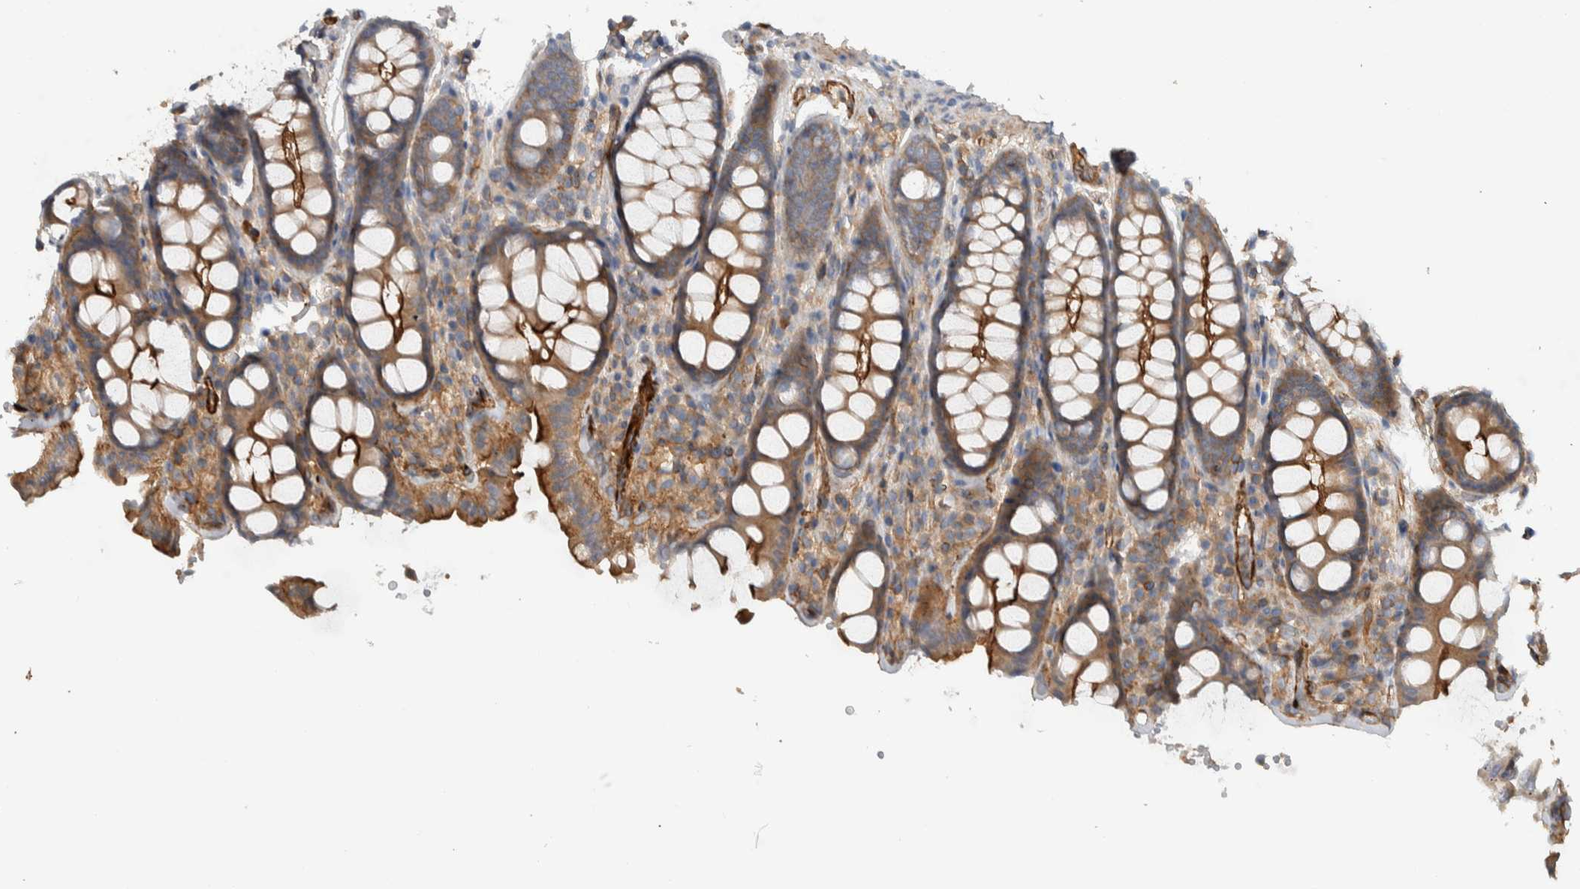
{"staining": {"intensity": "strong", "quantity": ">75%", "location": "cytoplasmic/membranous"}, "tissue": "colon", "cell_type": "Endothelial cells", "image_type": "normal", "snomed": [{"axis": "morphology", "description": "Normal tissue, NOS"}, {"axis": "topography", "description": "Colon"}, {"axis": "topography", "description": "Peripheral nerve tissue"}], "caption": "Endothelial cells show high levels of strong cytoplasmic/membranous expression in about >75% of cells in benign human colon.", "gene": "MPRIP", "patient": {"sex": "female", "age": 61}}